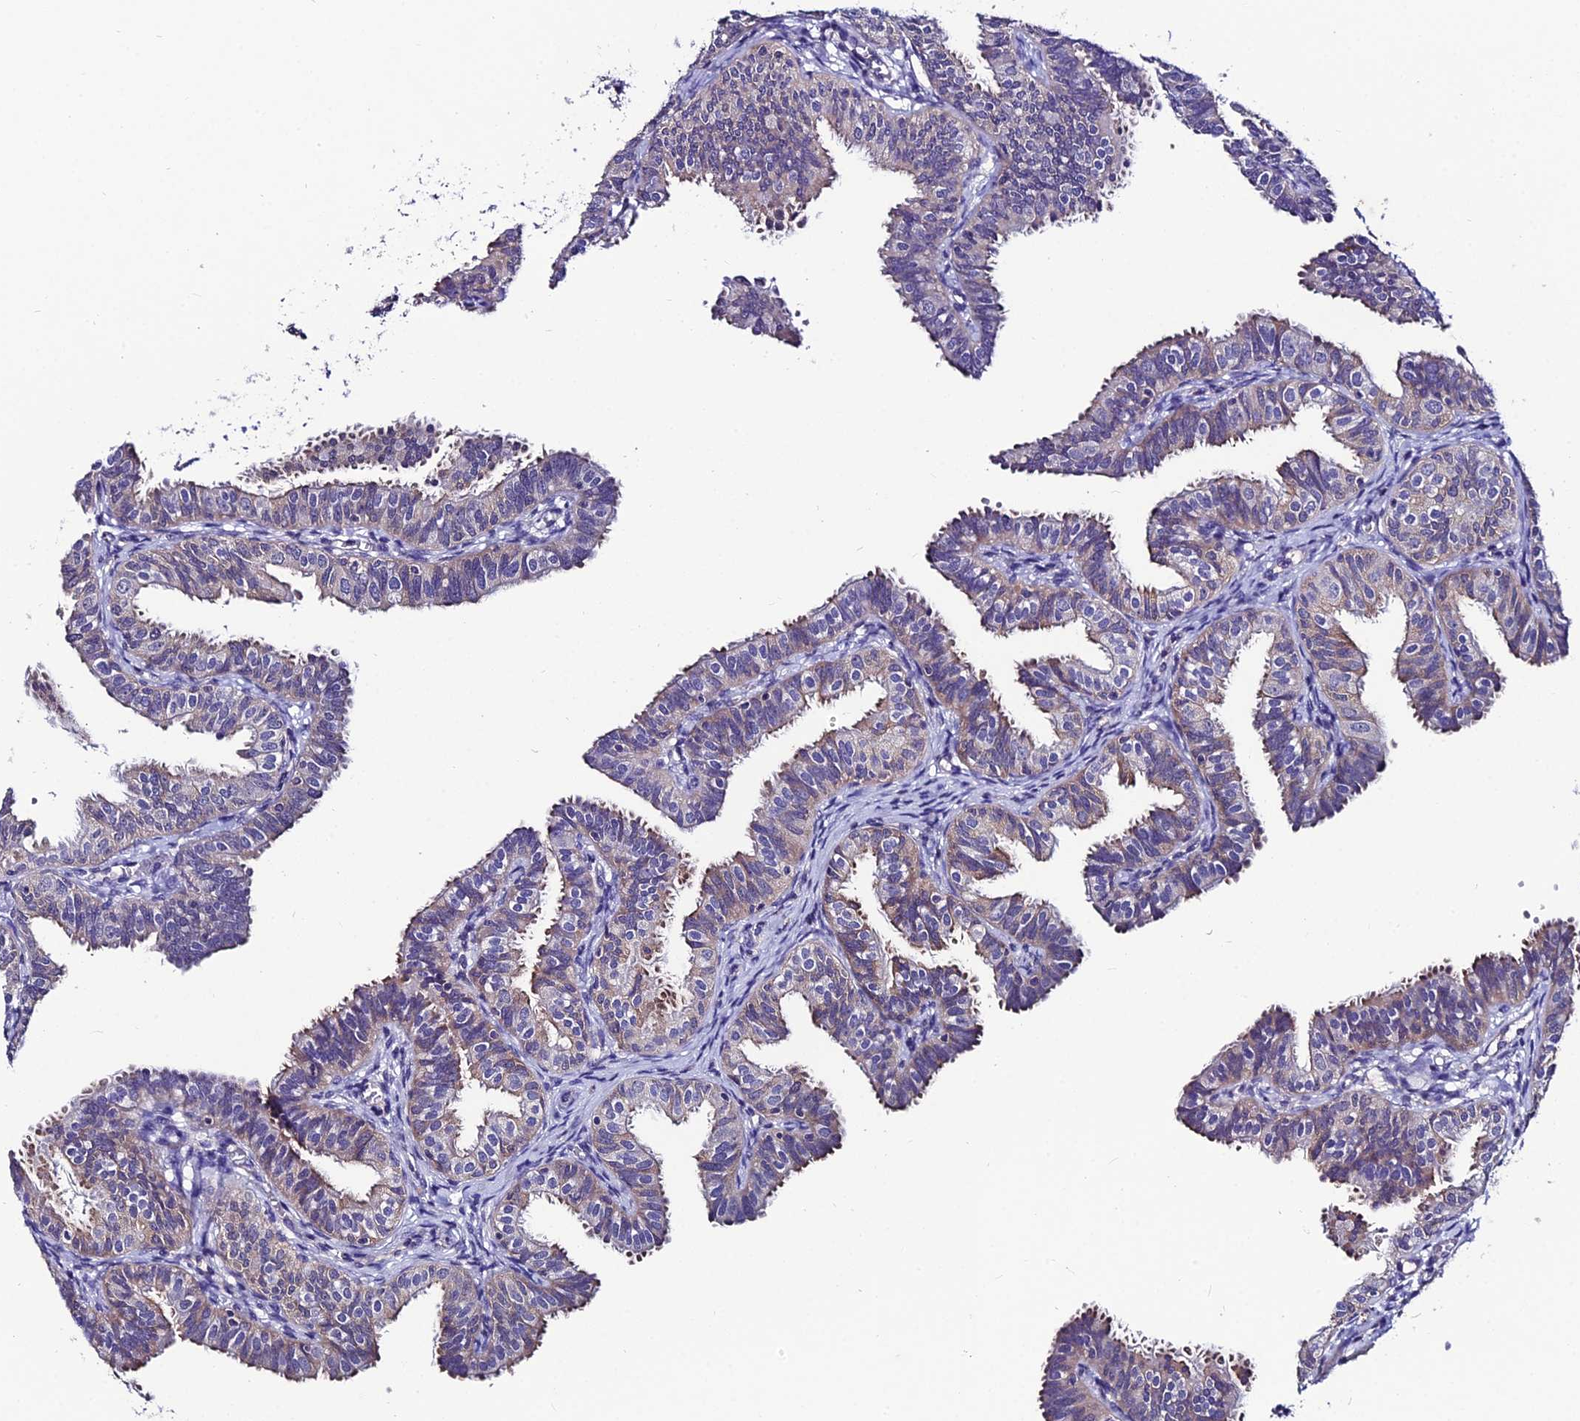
{"staining": {"intensity": "moderate", "quantity": "<25%", "location": "cytoplasmic/membranous"}, "tissue": "fallopian tube", "cell_type": "Glandular cells", "image_type": "normal", "snomed": [{"axis": "morphology", "description": "Normal tissue, NOS"}, {"axis": "topography", "description": "Fallopian tube"}], "caption": "Glandular cells demonstrate low levels of moderate cytoplasmic/membranous expression in approximately <25% of cells in benign human fallopian tube. The staining was performed using DAB, with brown indicating positive protein expression. Nuclei are stained blue with hematoxylin.", "gene": "LGALS7", "patient": {"sex": "female", "age": 35}}